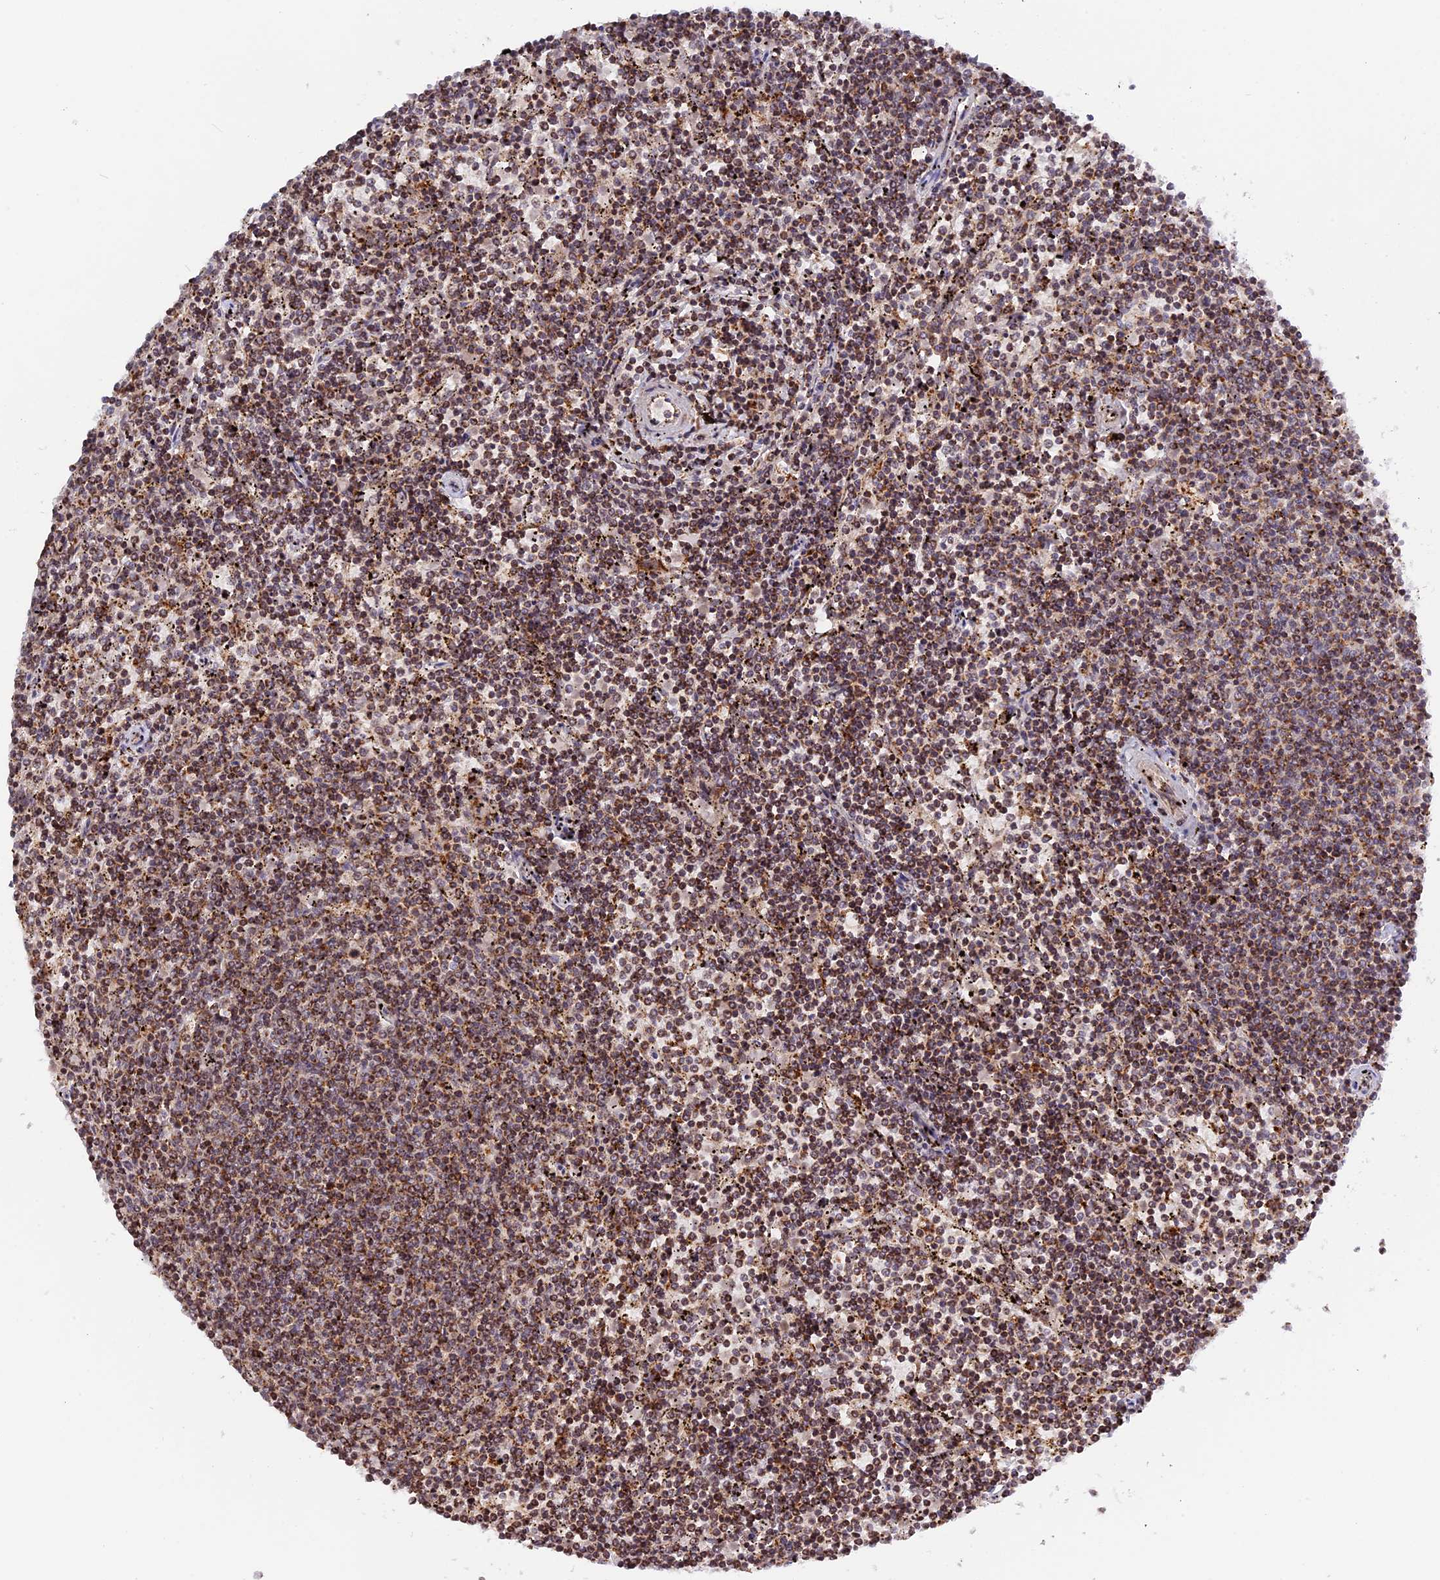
{"staining": {"intensity": "weak", "quantity": ">75%", "location": "cytoplasmic/membranous"}, "tissue": "lymphoma", "cell_type": "Tumor cells", "image_type": "cancer", "snomed": [{"axis": "morphology", "description": "Malignant lymphoma, non-Hodgkin's type, Low grade"}, {"axis": "topography", "description": "Spleen"}], "caption": "A low amount of weak cytoplasmic/membranous expression is appreciated in approximately >75% of tumor cells in malignant lymphoma, non-Hodgkin's type (low-grade) tissue. (DAB (3,3'-diaminobenzidine) IHC with brightfield microscopy, high magnification).", "gene": "MPV17L", "patient": {"sex": "female", "age": 50}}